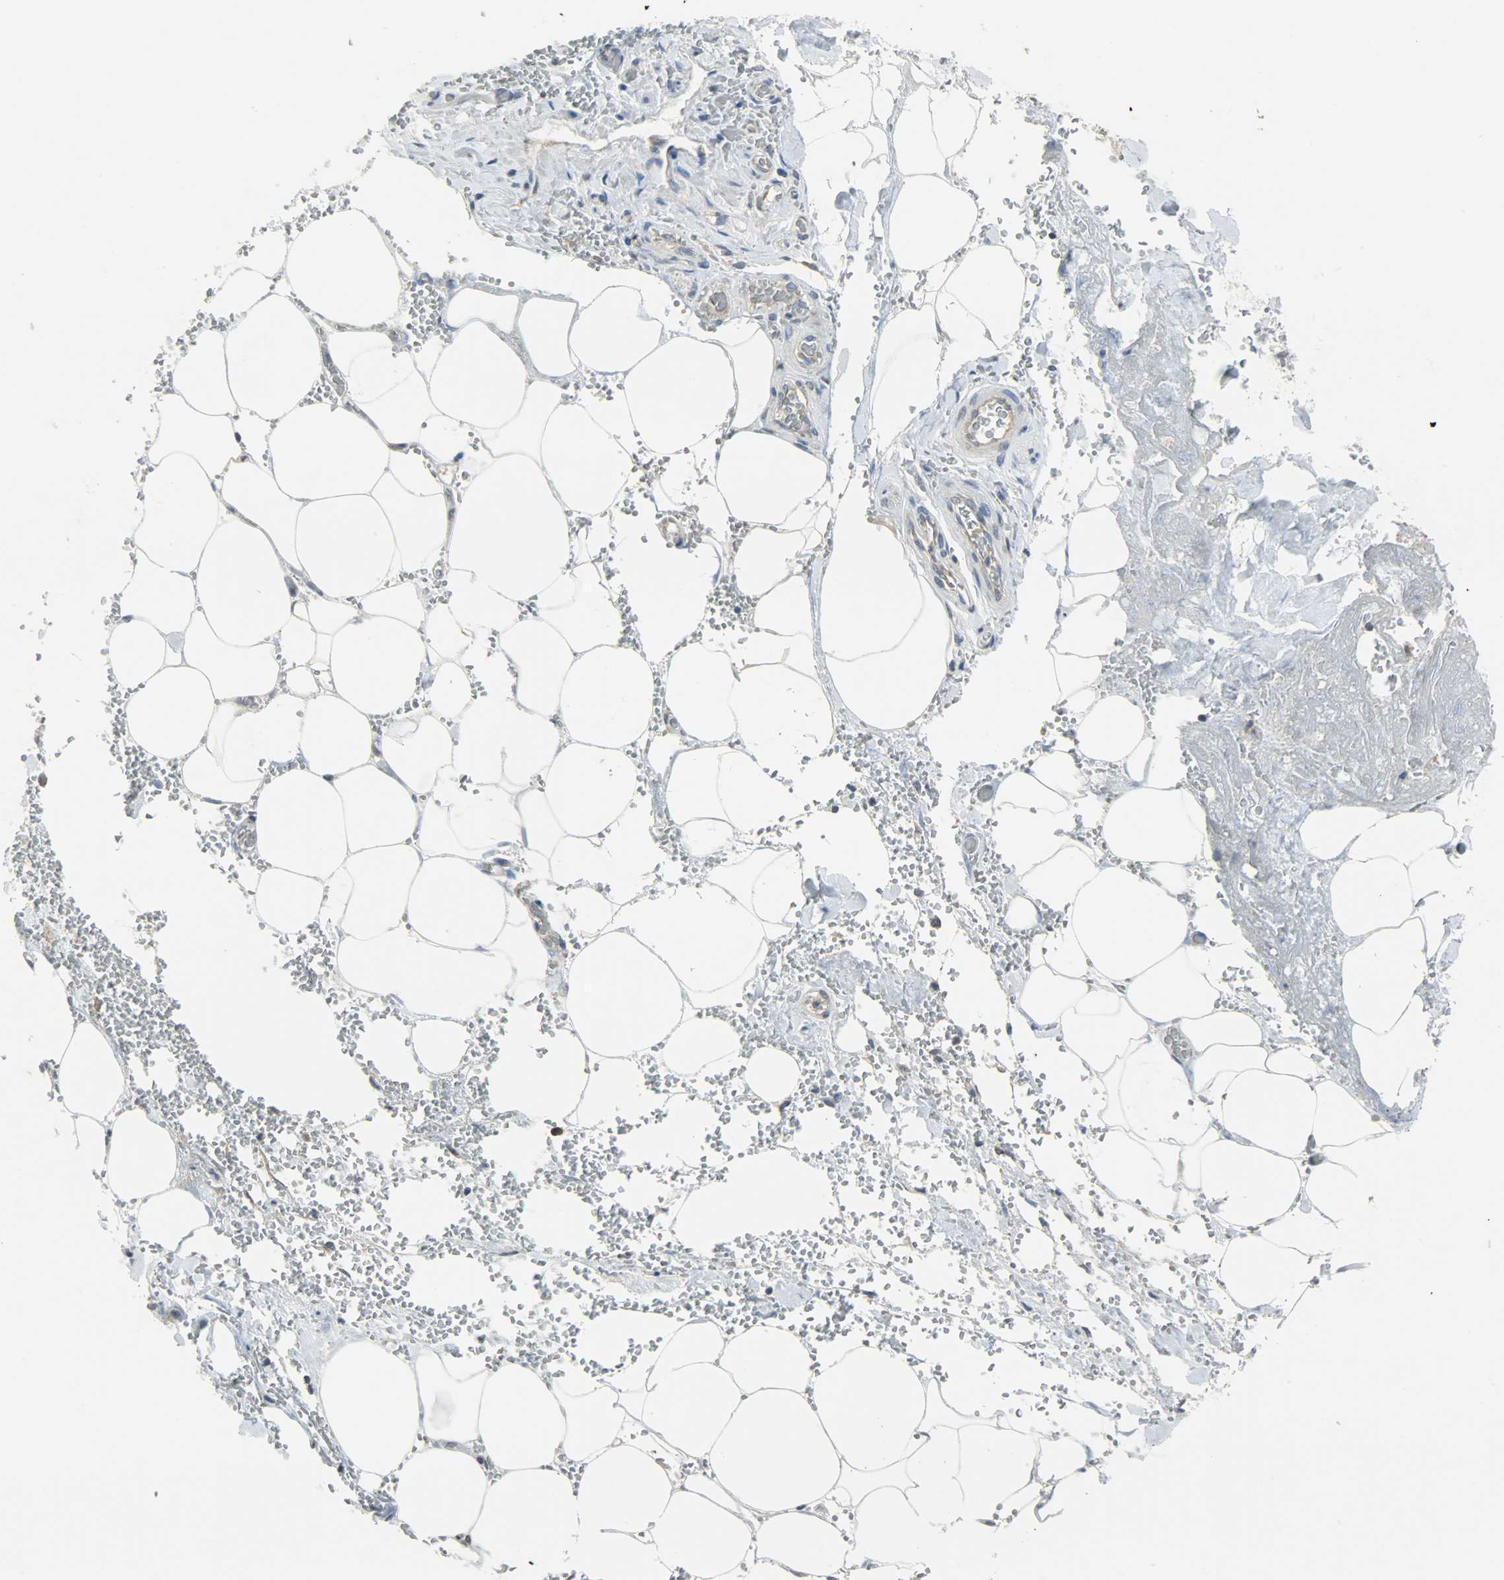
{"staining": {"intensity": "weak", "quantity": "25%-75%", "location": "cytoplasmic/membranous"}, "tissue": "adipose tissue", "cell_type": "Adipocytes", "image_type": "normal", "snomed": [{"axis": "morphology", "description": "Normal tissue, NOS"}, {"axis": "morphology", "description": "Cholangiocarcinoma"}, {"axis": "topography", "description": "Liver"}, {"axis": "topography", "description": "Peripheral nerve tissue"}], "caption": "Protein expression analysis of normal adipose tissue reveals weak cytoplasmic/membranous positivity in approximately 25%-75% of adipocytes. The staining was performed using DAB (3,3'-diaminobenzidine) to visualize the protein expression in brown, while the nuclei were stained in blue with hematoxylin (Magnification: 20x).", "gene": "TRIM21", "patient": {"sex": "male", "age": 50}}